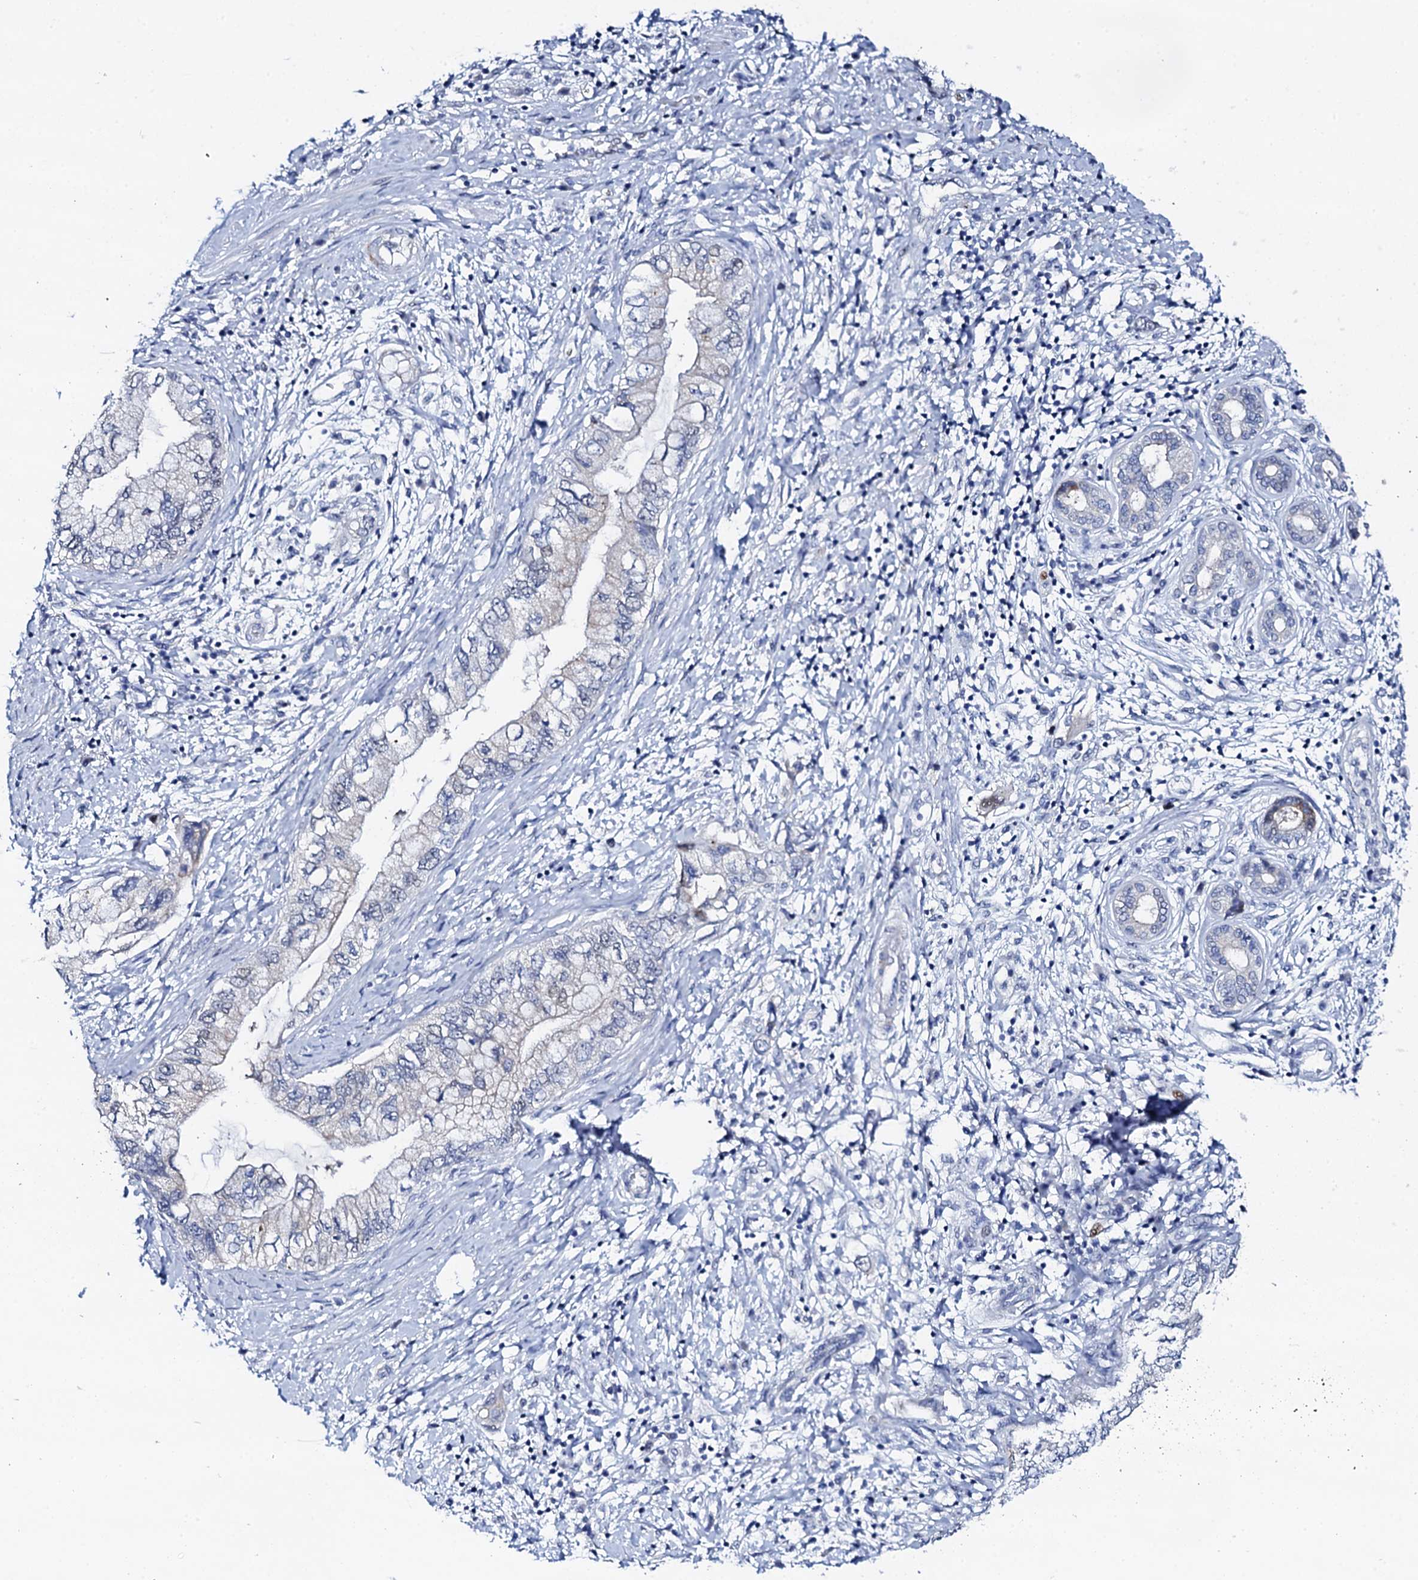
{"staining": {"intensity": "negative", "quantity": "none", "location": "none"}, "tissue": "pancreatic cancer", "cell_type": "Tumor cells", "image_type": "cancer", "snomed": [{"axis": "morphology", "description": "Adenocarcinoma, NOS"}, {"axis": "topography", "description": "Pancreas"}], "caption": "The image displays no significant expression in tumor cells of pancreatic adenocarcinoma.", "gene": "NUDT13", "patient": {"sex": "female", "age": 73}}